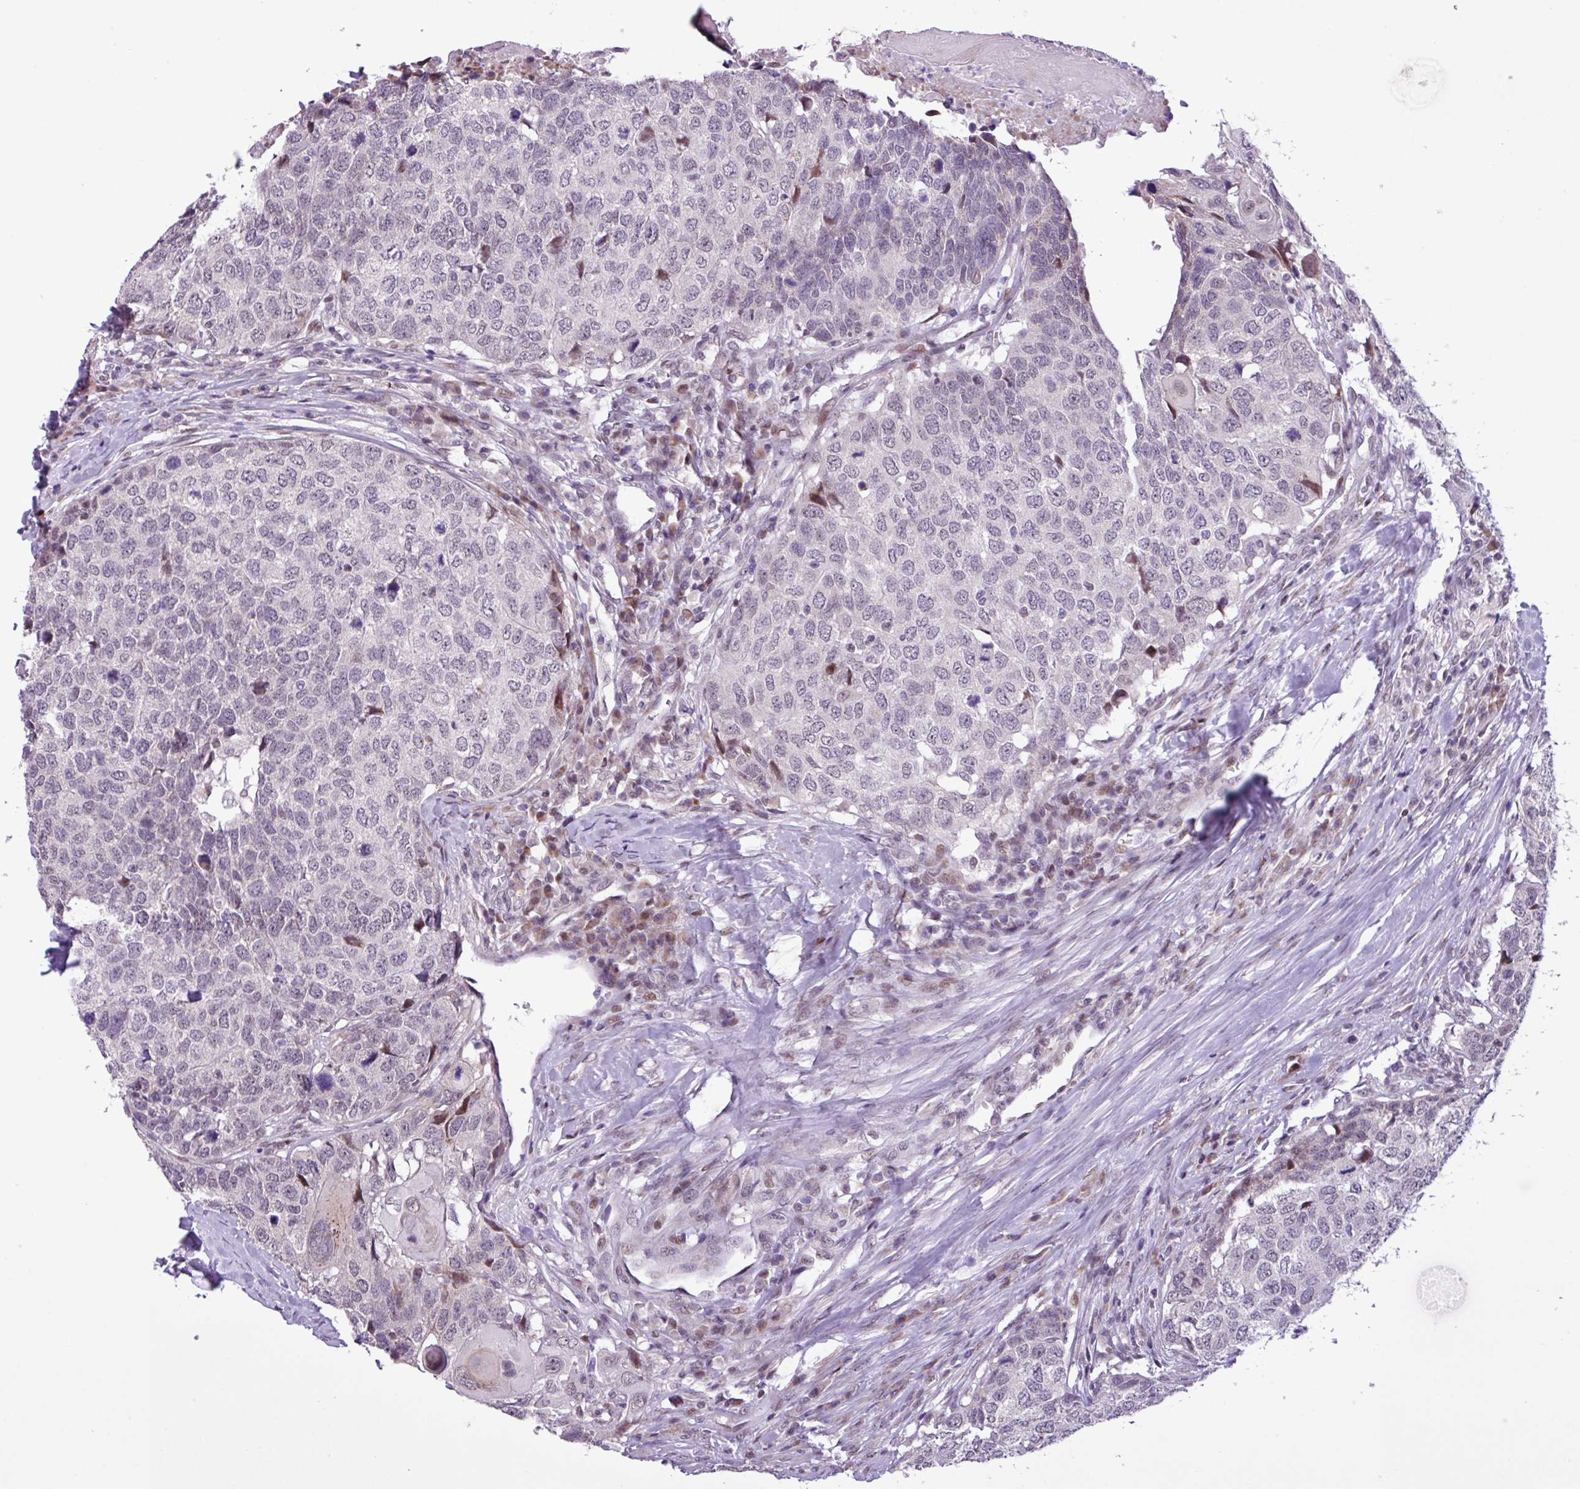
{"staining": {"intensity": "negative", "quantity": "none", "location": "none"}, "tissue": "head and neck cancer", "cell_type": "Tumor cells", "image_type": "cancer", "snomed": [{"axis": "morphology", "description": "Squamous cell carcinoma, NOS"}, {"axis": "topography", "description": "Head-Neck"}], "caption": "There is no significant staining in tumor cells of head and neck cancer (squamous cell carcinoma).", "gene": "ZNF354A", "patient": {"sex": "male", "age": 66}}